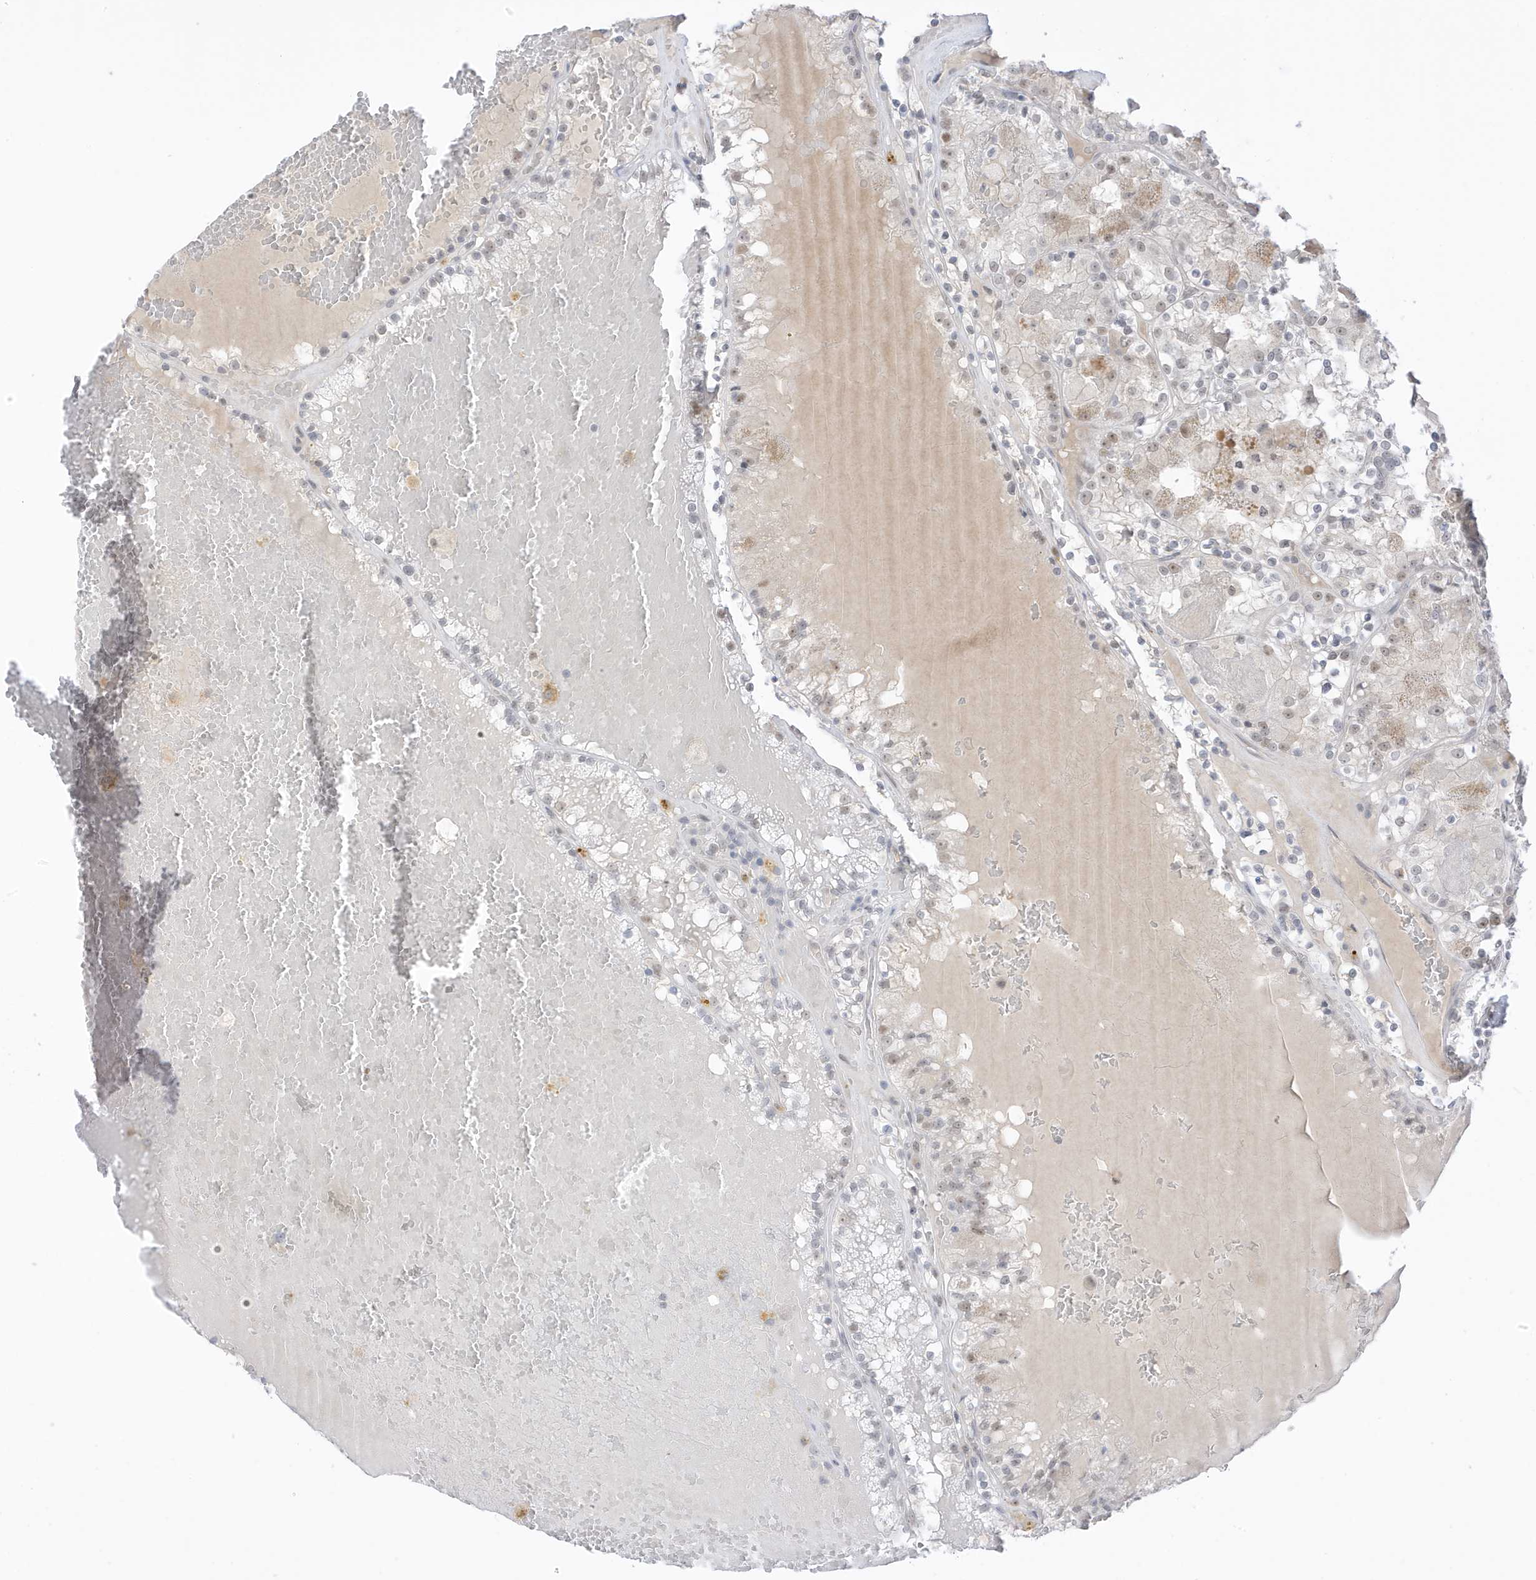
{"staining": {"intensity": "weak", "quantity": "<25%", "location": "nuclear"}, "tissue": "renal cancer", "cell_type": "Tumor cells", "image_type": "cancer", "snomed": [{"axis": "morphology", "description": "Adenocarcinoma, NOS"}, {"axis": "topography", "description": "Kidney"}], "caption": "Immunohistochemistry (IHC) histopathology image of renal adenocarcinoma stained for a protein (brown), which shows no positivity in tumor cells.", "gene": "MSL3", "patient": {"sex": "female", "age": 56}}